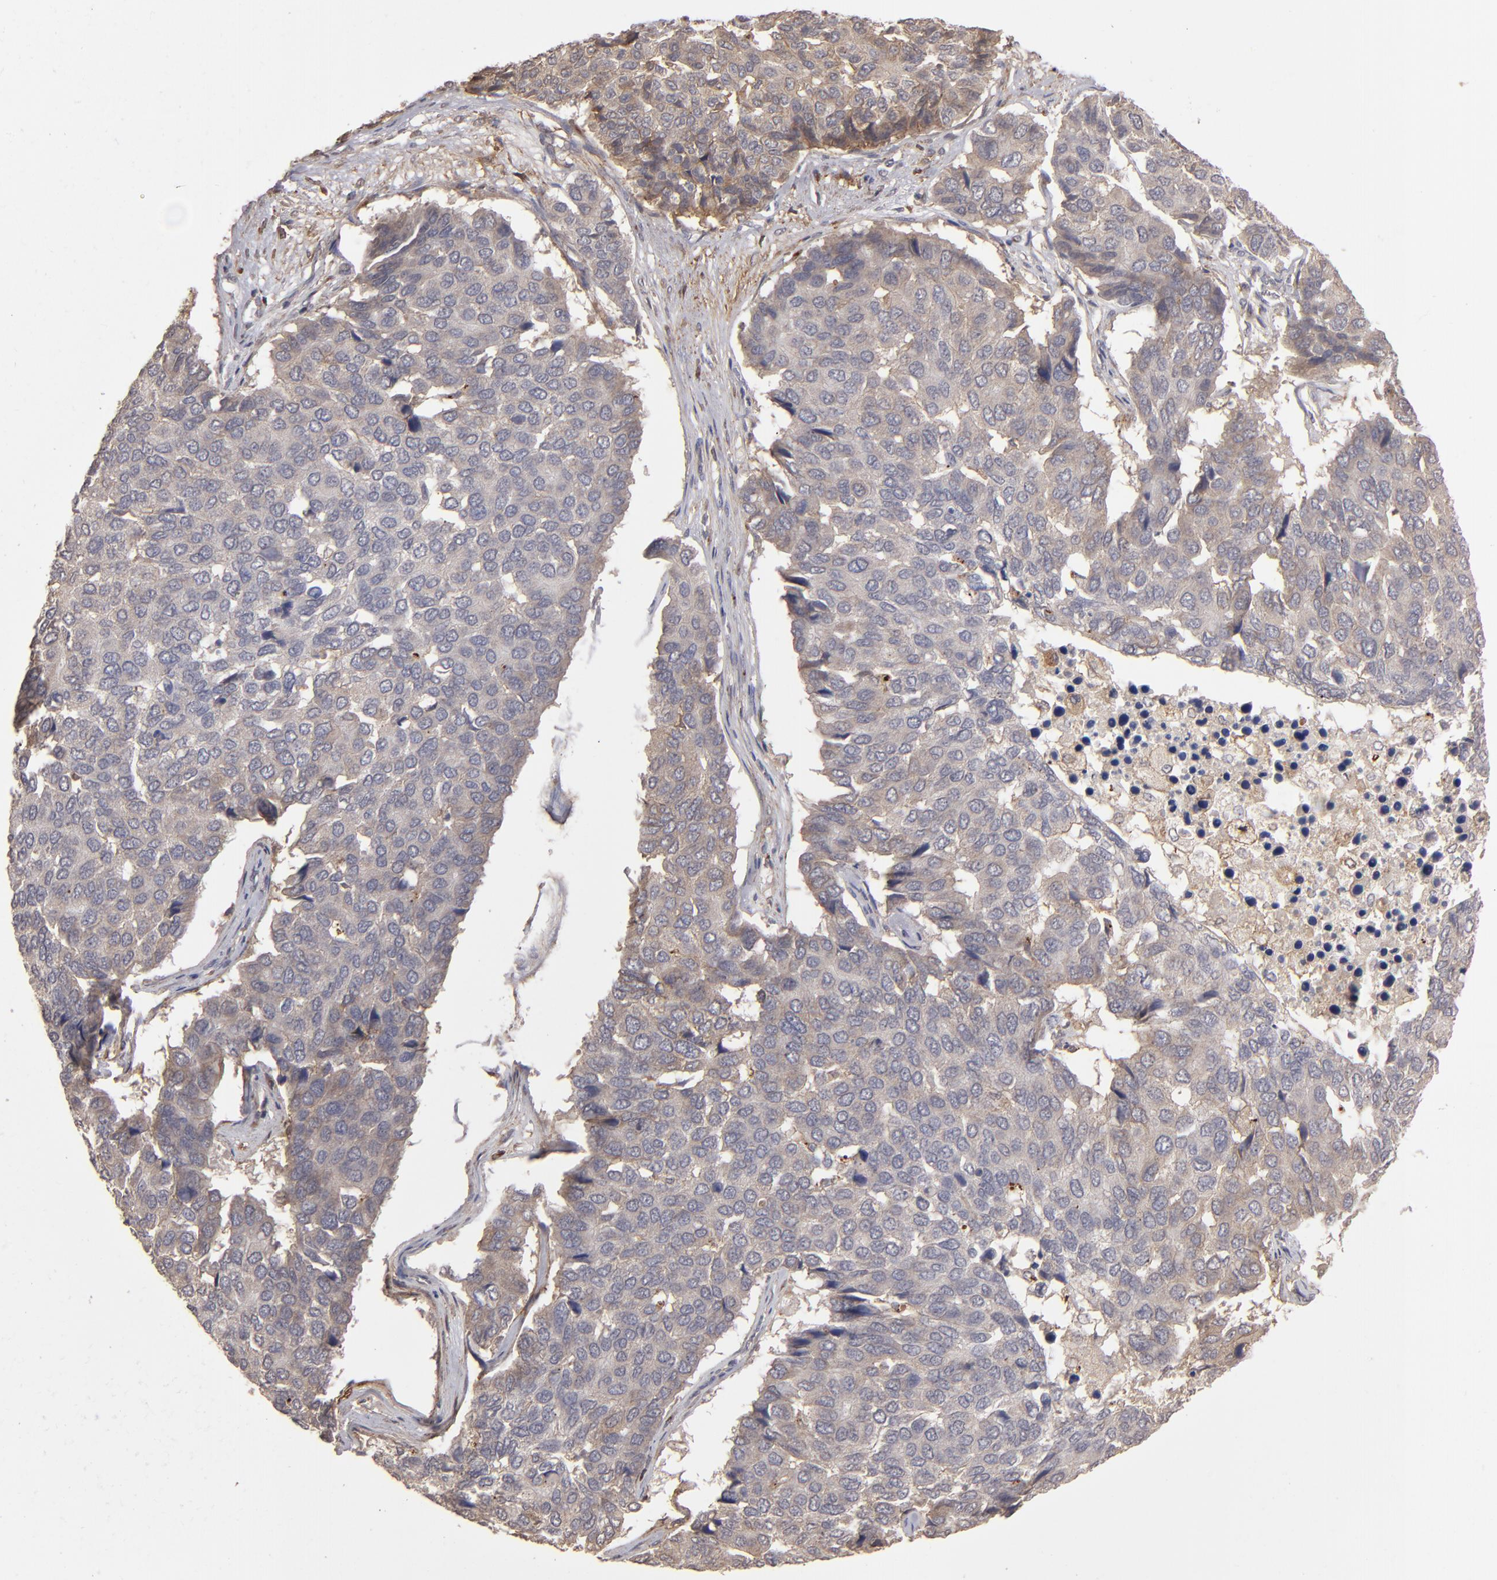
{"staining": {"intensity": "moderate", "quantity": "25%-75%", "location": "cytoplasmic/membranous"}, "tissue": "pancreatic cancer", "cell_type": "Tumor cells", "image_type": "cancer", "snomed": [{"axis": "morphology", "description": "Adenocarcinoma, NOS"}, {"axis": "topography", "description": "Pancreas"}], "caption": "Human pancreatic cancer stained with a brown dye displays moderate cytoplasmic/membranous positive expression in approximately 25%-75% of tumor cells.", "gene": "ITGB5", "patient": {"sex": "male", "age": 50}}